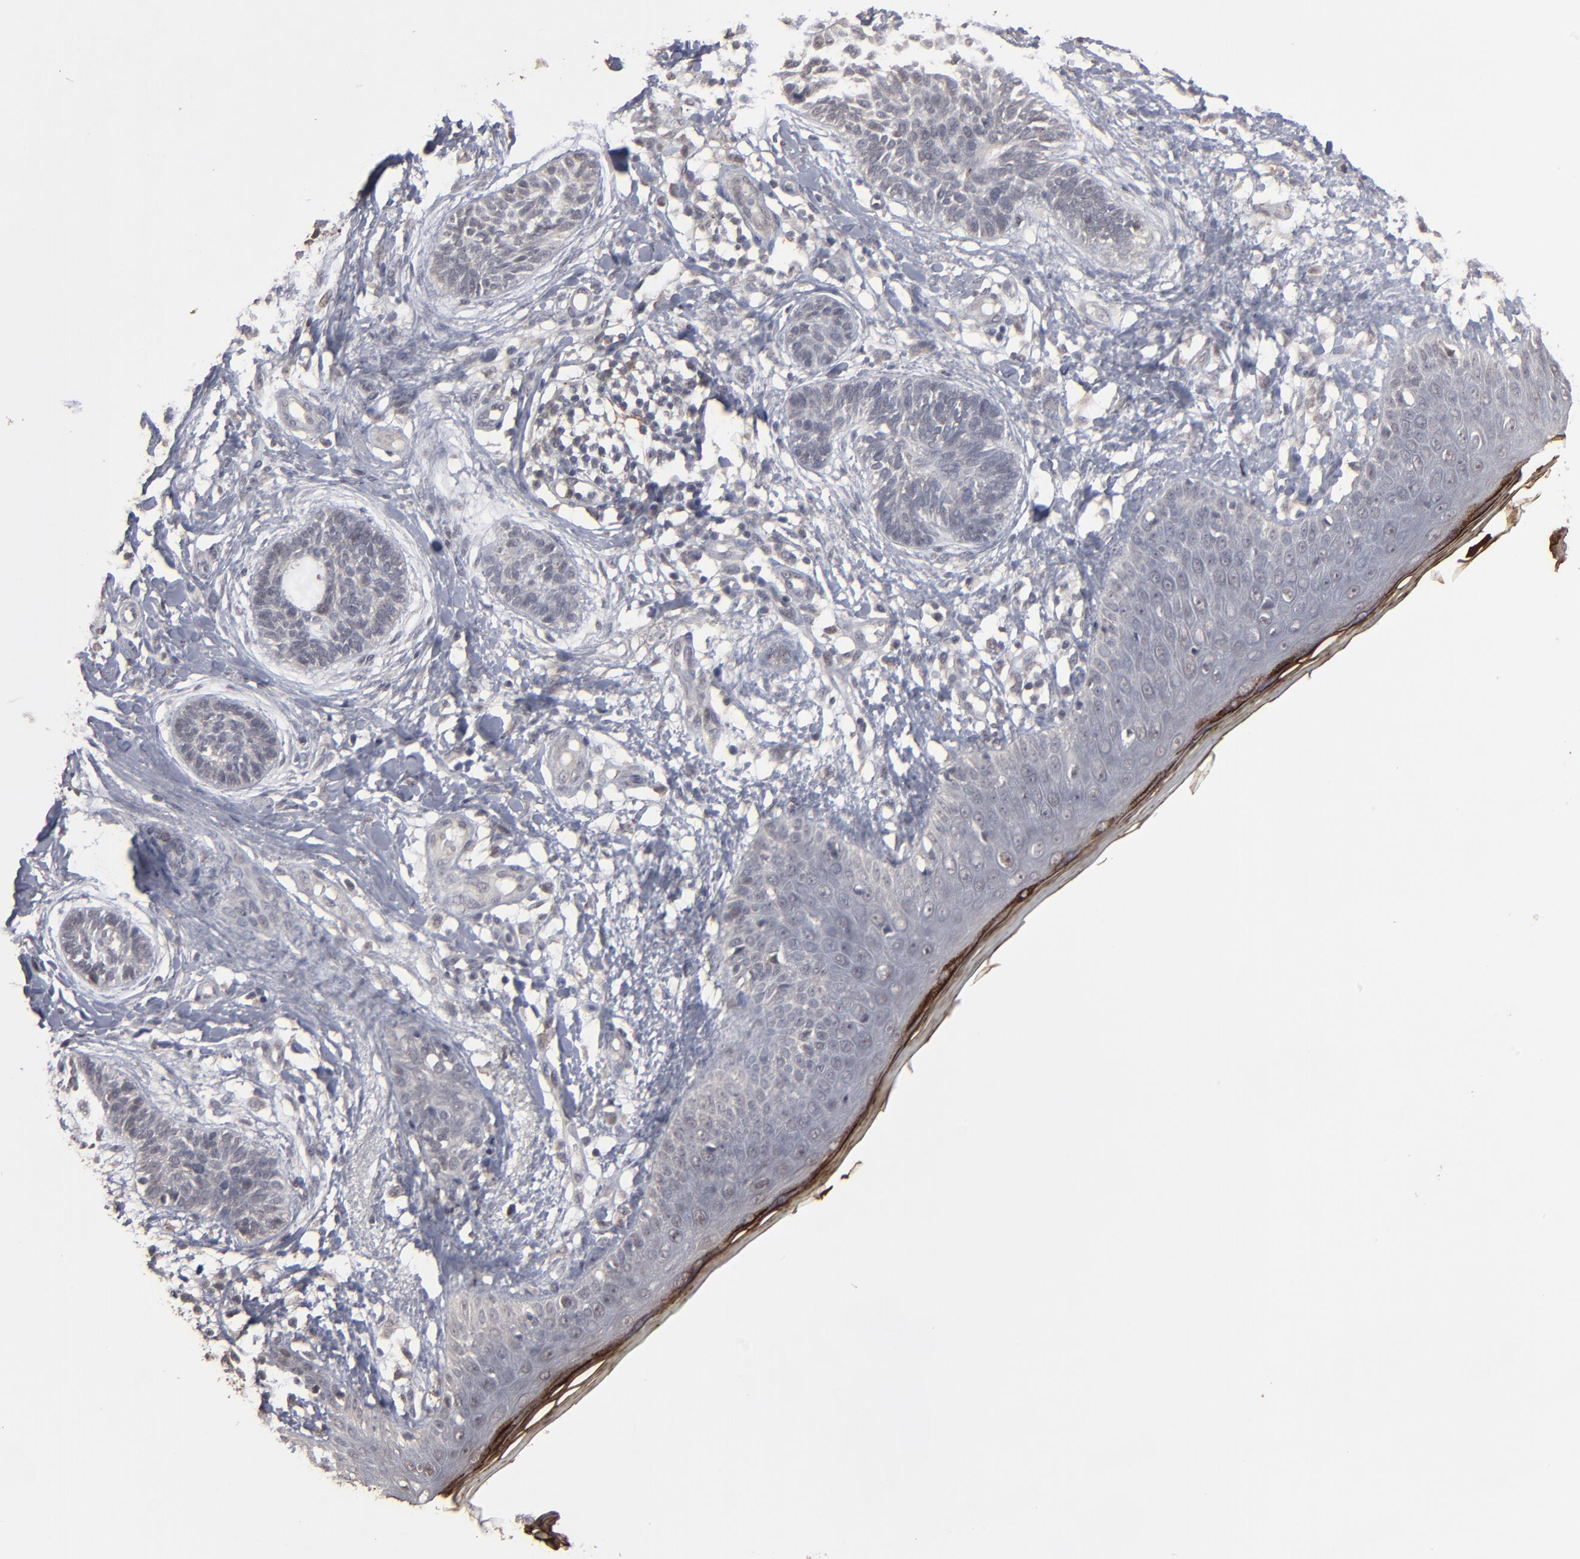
{"staining": {"intensity": "weak", "quantity": "25%-75%", "location": "cytoplasmic/membranous,nuclear"}, "tissue": "skin cancer", "cell_type": "Tumor cells", "image_type": "cancer", "snomed": [{"axis": "morphology", "description": "Normal tissue, NOS"}, {"axis": "morphology", "description": "Basal cell carcinoma"}, {"axis": "topography", "description": "Skin"}], "caption": "Protein analysis of skin cancer tissue exhibits weak cytoplasmic/membranous and nuclear staining in approximately 25%-75% of tumor cells.", "gene": "SLC22A17", "patient": {"sex": "male", "age": 63}}